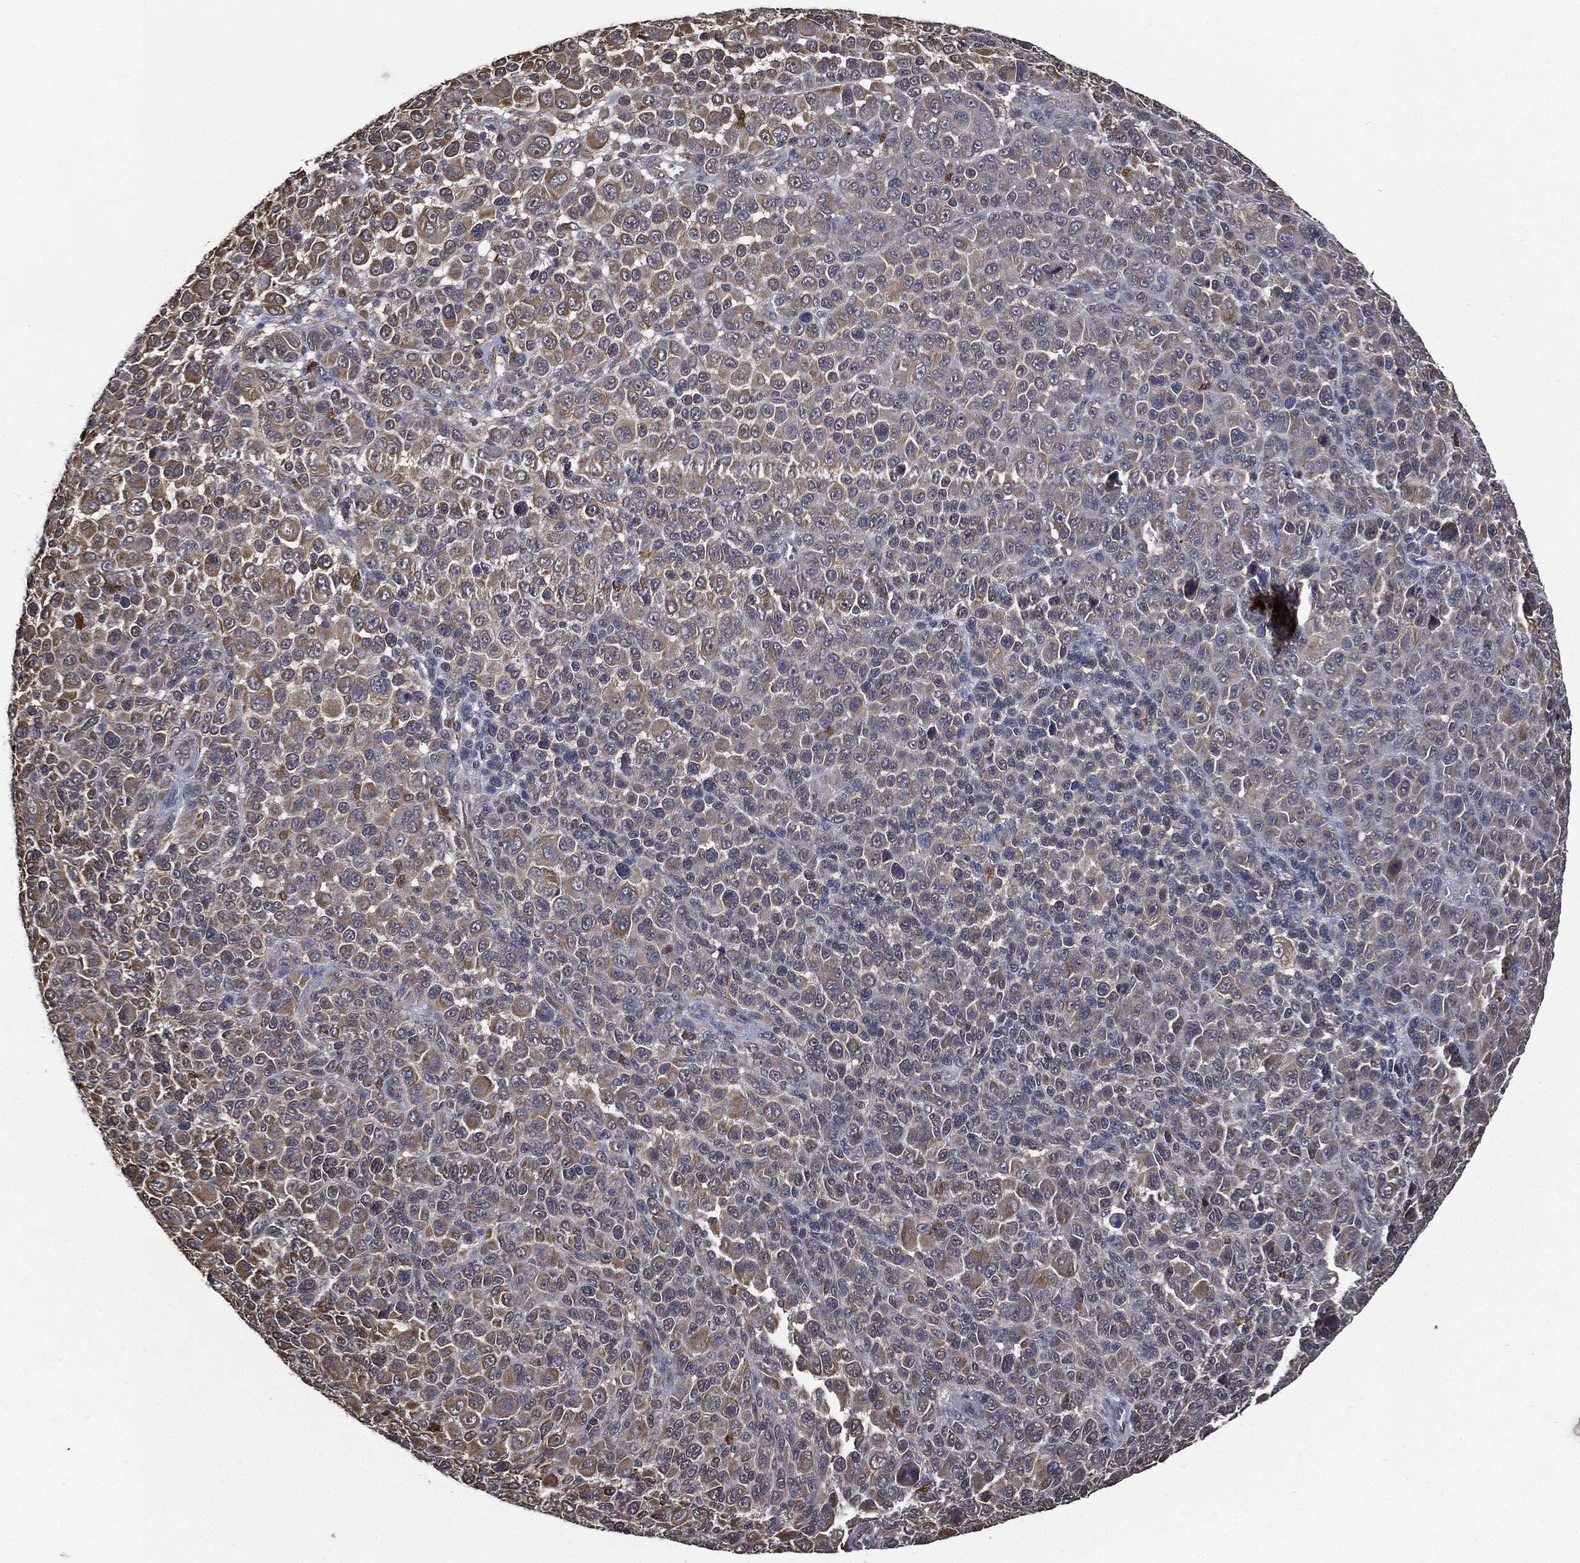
{"staining": {"intensity": "weak", "quantity": "<25%", "location": "cytoplasmic/membranous"}, "tissue": "melanoma", "cell_type": "Tumor cells", "image_type": "cancer", "snomed": [{"axis": "morphology", "description": "Malignant melanoma, NOS"}, {"axis": "topography", "description": "Skin"}], "caption": "DAB (3,3'-diaminobenzidine) immunohistochemical staining of human melanoma displays no significant staining in tumor cells. (Immunohistochemistry (ihc), brightfield microscopy, high magnification).", "gene": "S100A9", "patient": {"sex": "female", "age": 57}}